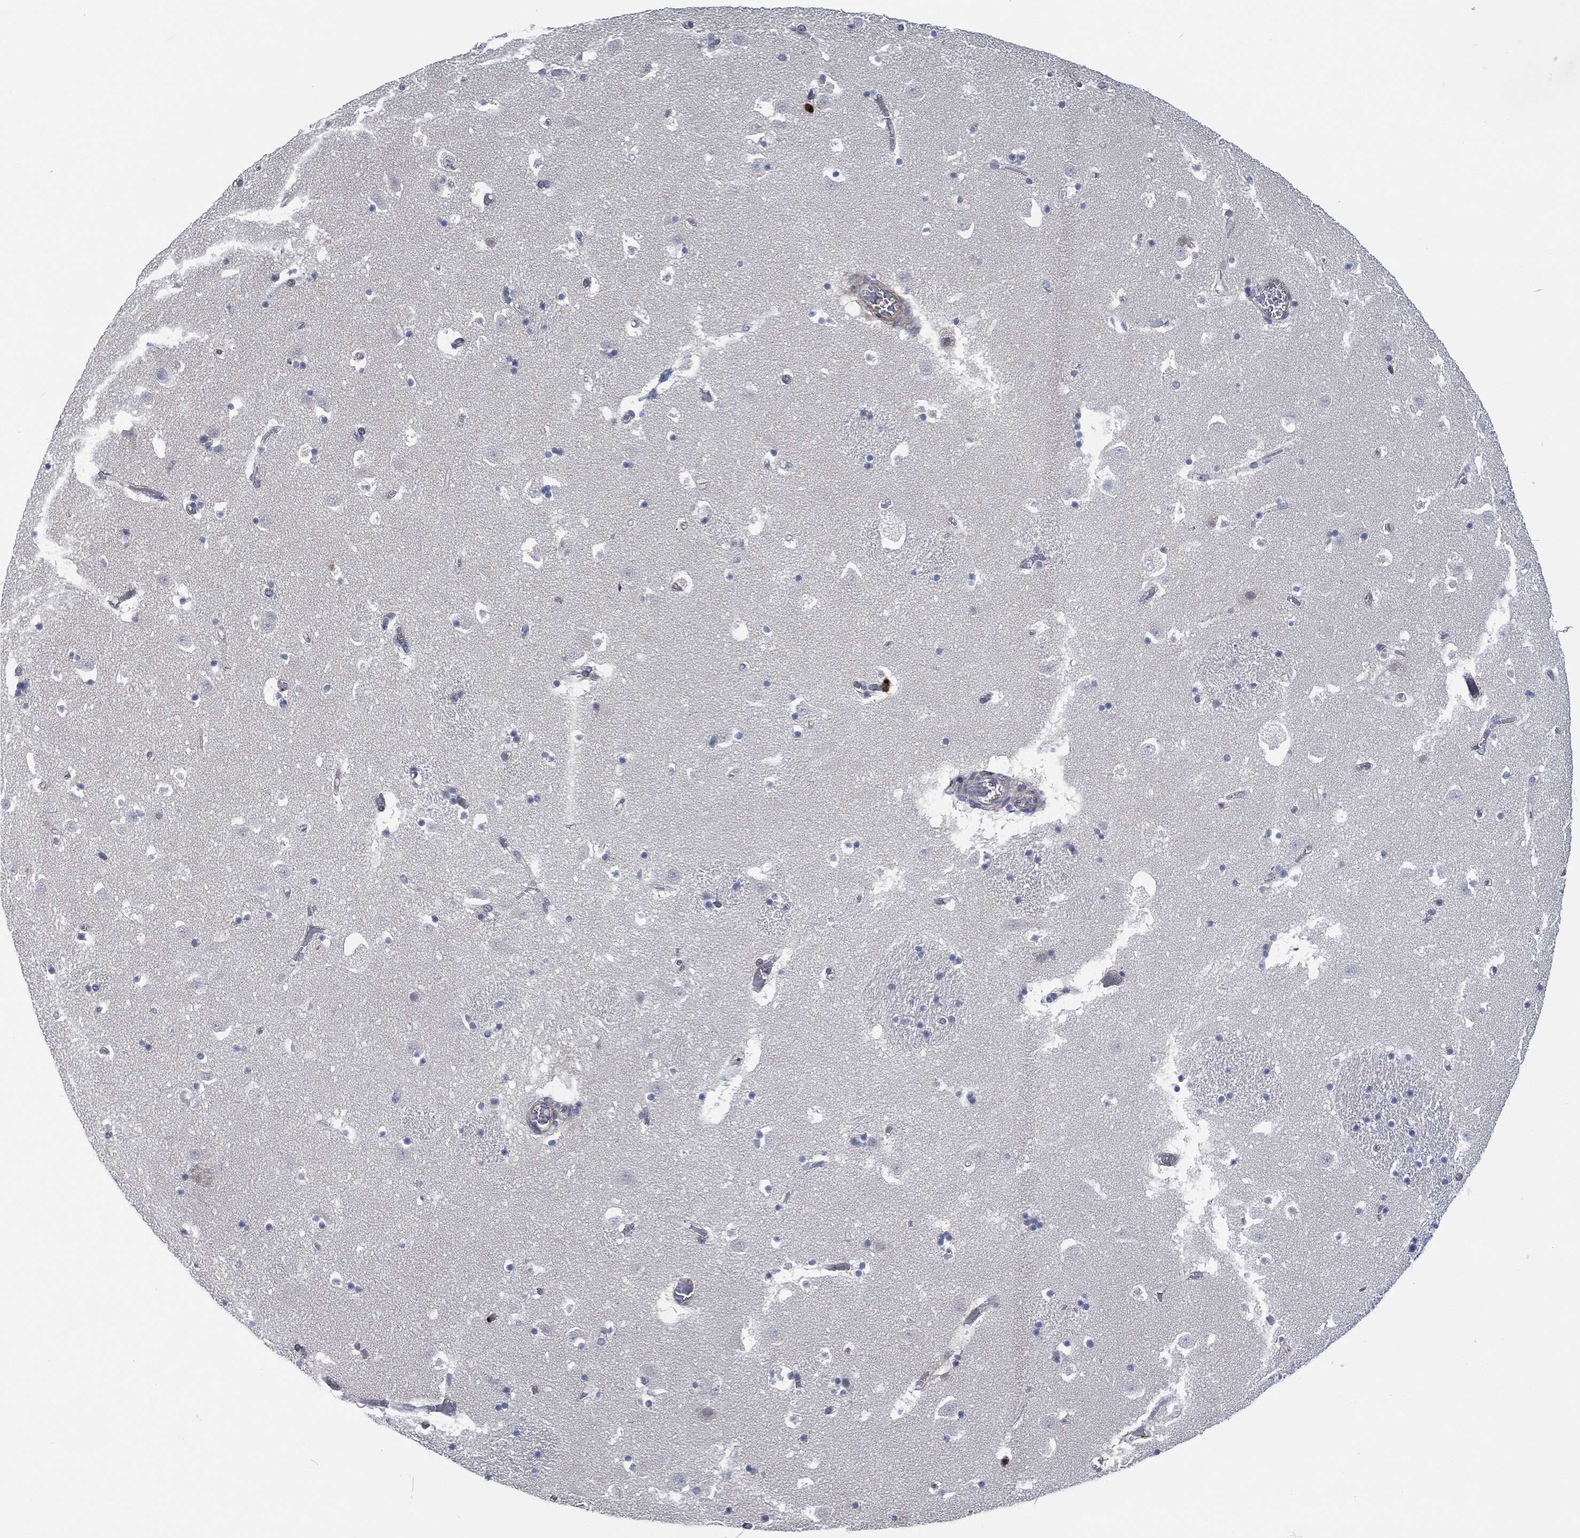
{"staining": {"intensity": "negative", "quantity": "none", "location": "none"}, "tissue": "caudate", "cell_type": "Glial cells", "image_type": "normal", "snomed": [{"axis": "morphology", "description": "Normal tissue, NOS"}, {"axis": "topography", "description": "Lateral ventricle wall"}], "caption": "Histopathology image shows no protein positivity in glial cells of normal caudate.", "gene": "MPO", "patient": {"sex": "female", "age": 42}}